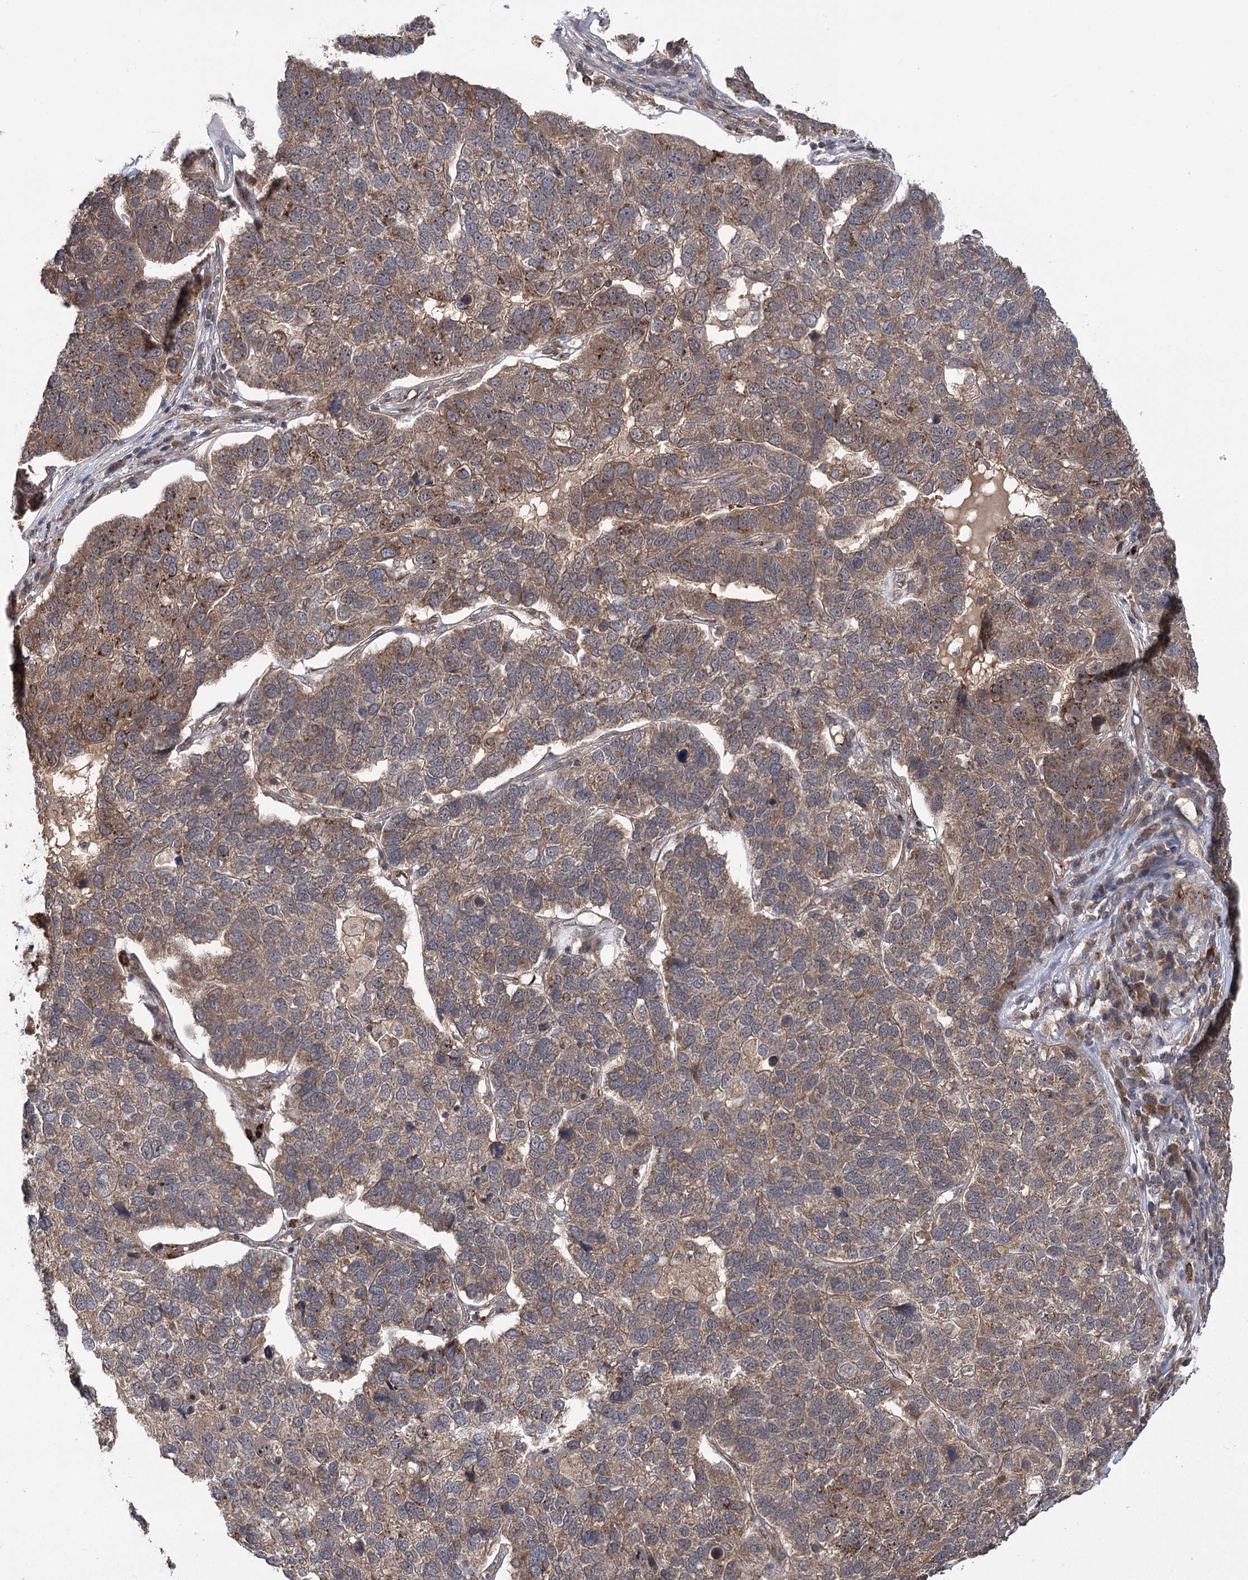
{"staining": {"intensity": "moderate", "quantity": ">75%", "location": "cytoplasmic/membranous"}, "tissue": "pancreatic cancer", "cell_type": "Tumor cells", "image_type": "cancer", "snomed": [{"axis": "morphology", "description": "Adenocarcinoma, NOS"}, {"axis": "topography", "description": "Pancreas"}], "caption": "Human pancreatic cancer stained for a protein (brown) displays moderate cytoplasmic/membranous positive expression in approximately >75% of tumor cells.", "gene": "CARD19", "patient": {"sex": "female", "age": 61}}